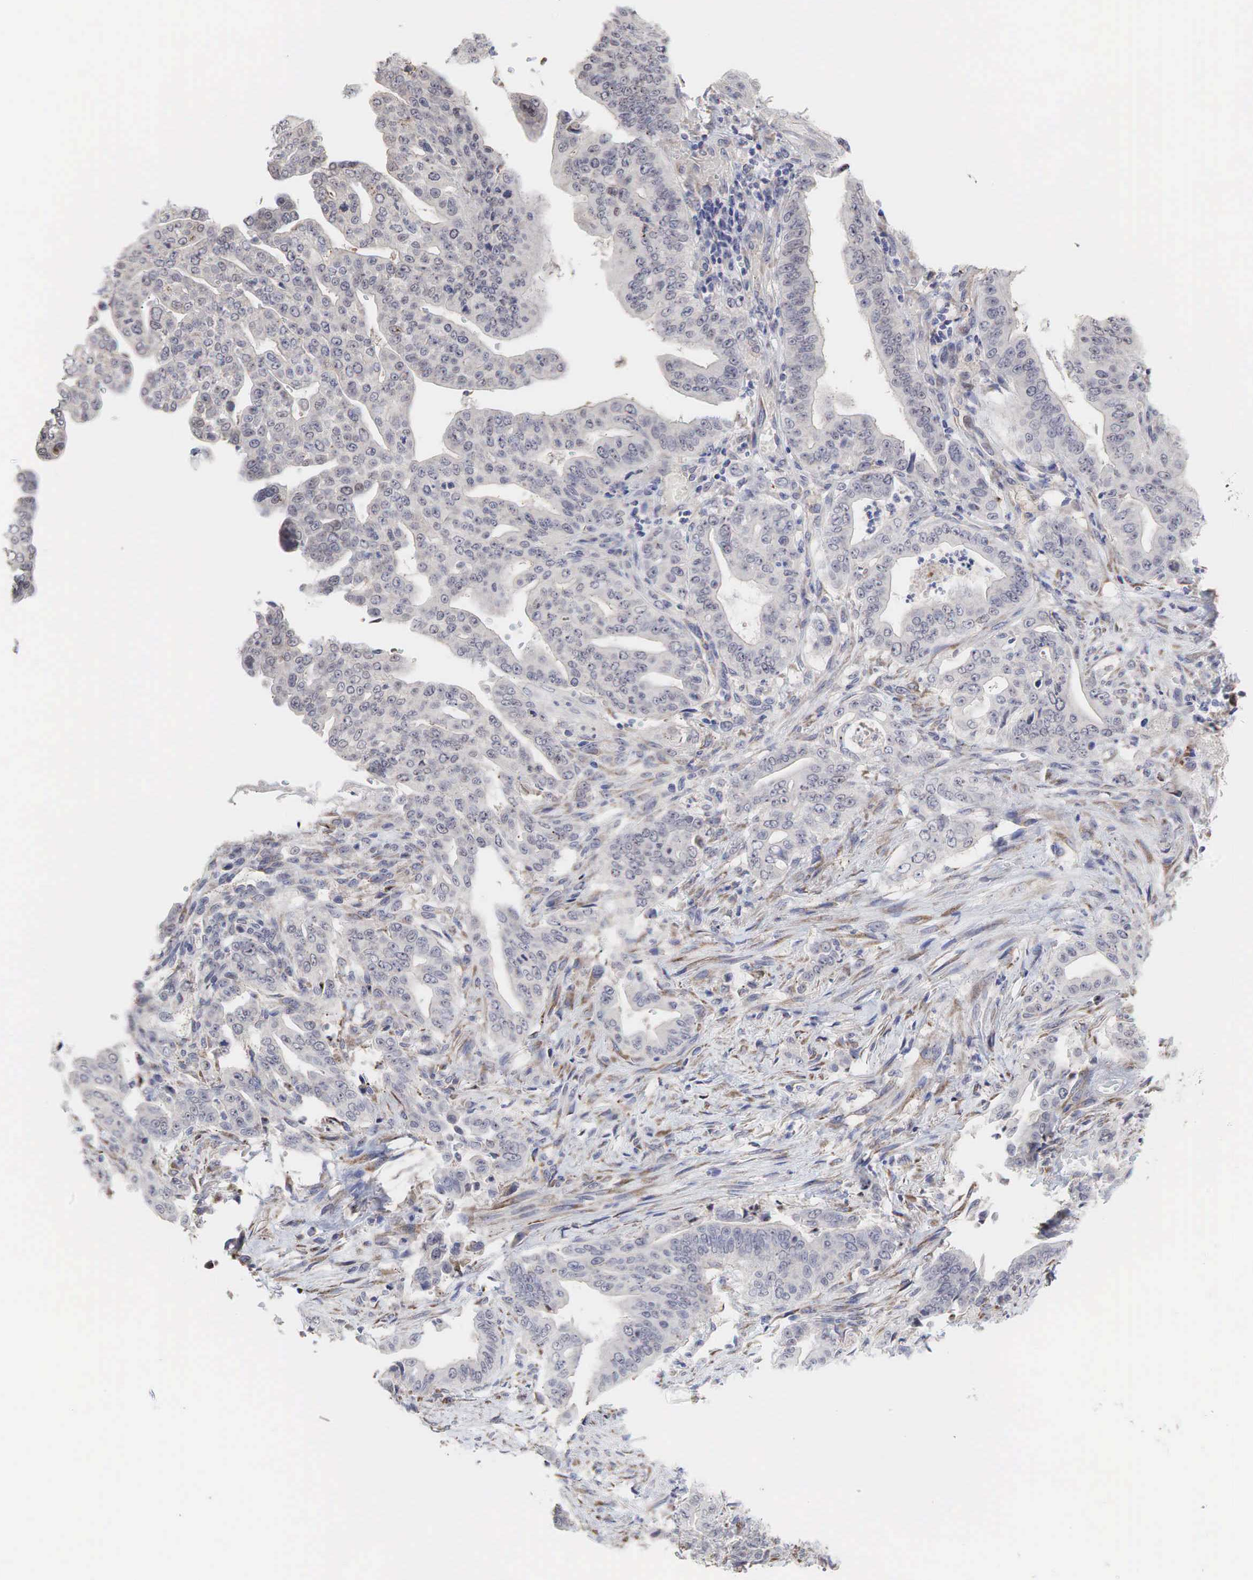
{"staining": {"intensity": "negative", "quantity": "none", "location": "none"}, "tissue": "stomach cancer", "cell_type": "Tumor cells", "image_type": "cancer", "snomed": [{"axis": "morphology", "description": "Adenocarcinoma, NOS"}, {"axis": "topography", "description": "Stomach"}], "caption": "Photomicrograph shows no significant protein positivity in tumor cells of stomach cancer (adenocarcinoma).", "gene": "DKC1", "patient": {"sex": "female", "age": 76}}